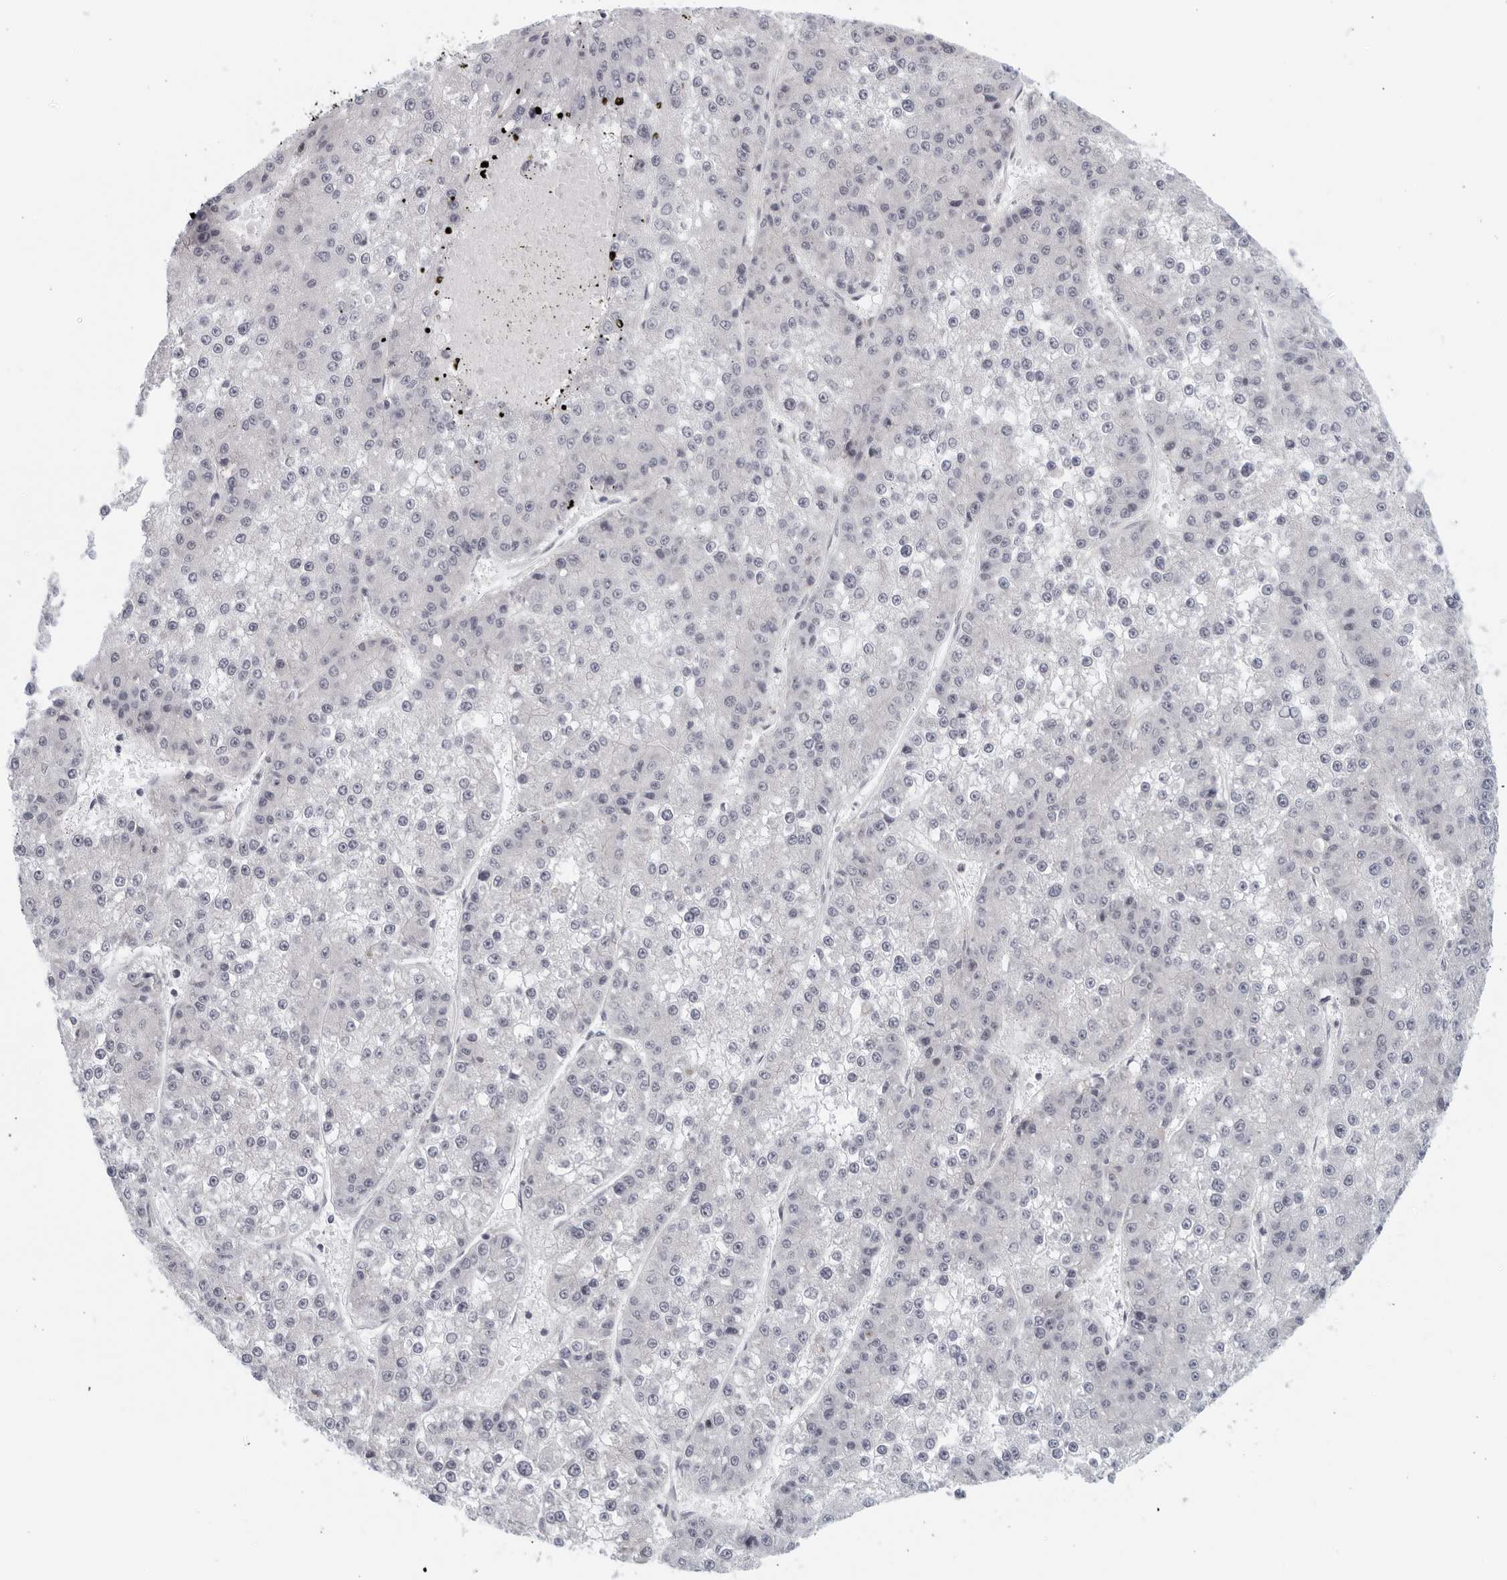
{"staining": {"intensity": "negative", "quantity": "none", "location": "none"}, "tissue": "liver cancer", "cell_type": "Tumor cells", "image_type": "cancer", "snomed": [{"axis": "morphology", "description": "Carcinoma, Hepatocellular, NOS"}, {"axis": "topography", "description": "Liver"}], "caption": "Tumor cells are negative for protein expression in human liver cancer. The staining is performed using DAB (3,3'-diaminobenzidine) brown chromogen with nuclei counter-stained in using hematoxylin.", "gene": "MATN1", "patient": {"sex": "female", "age": 73}}